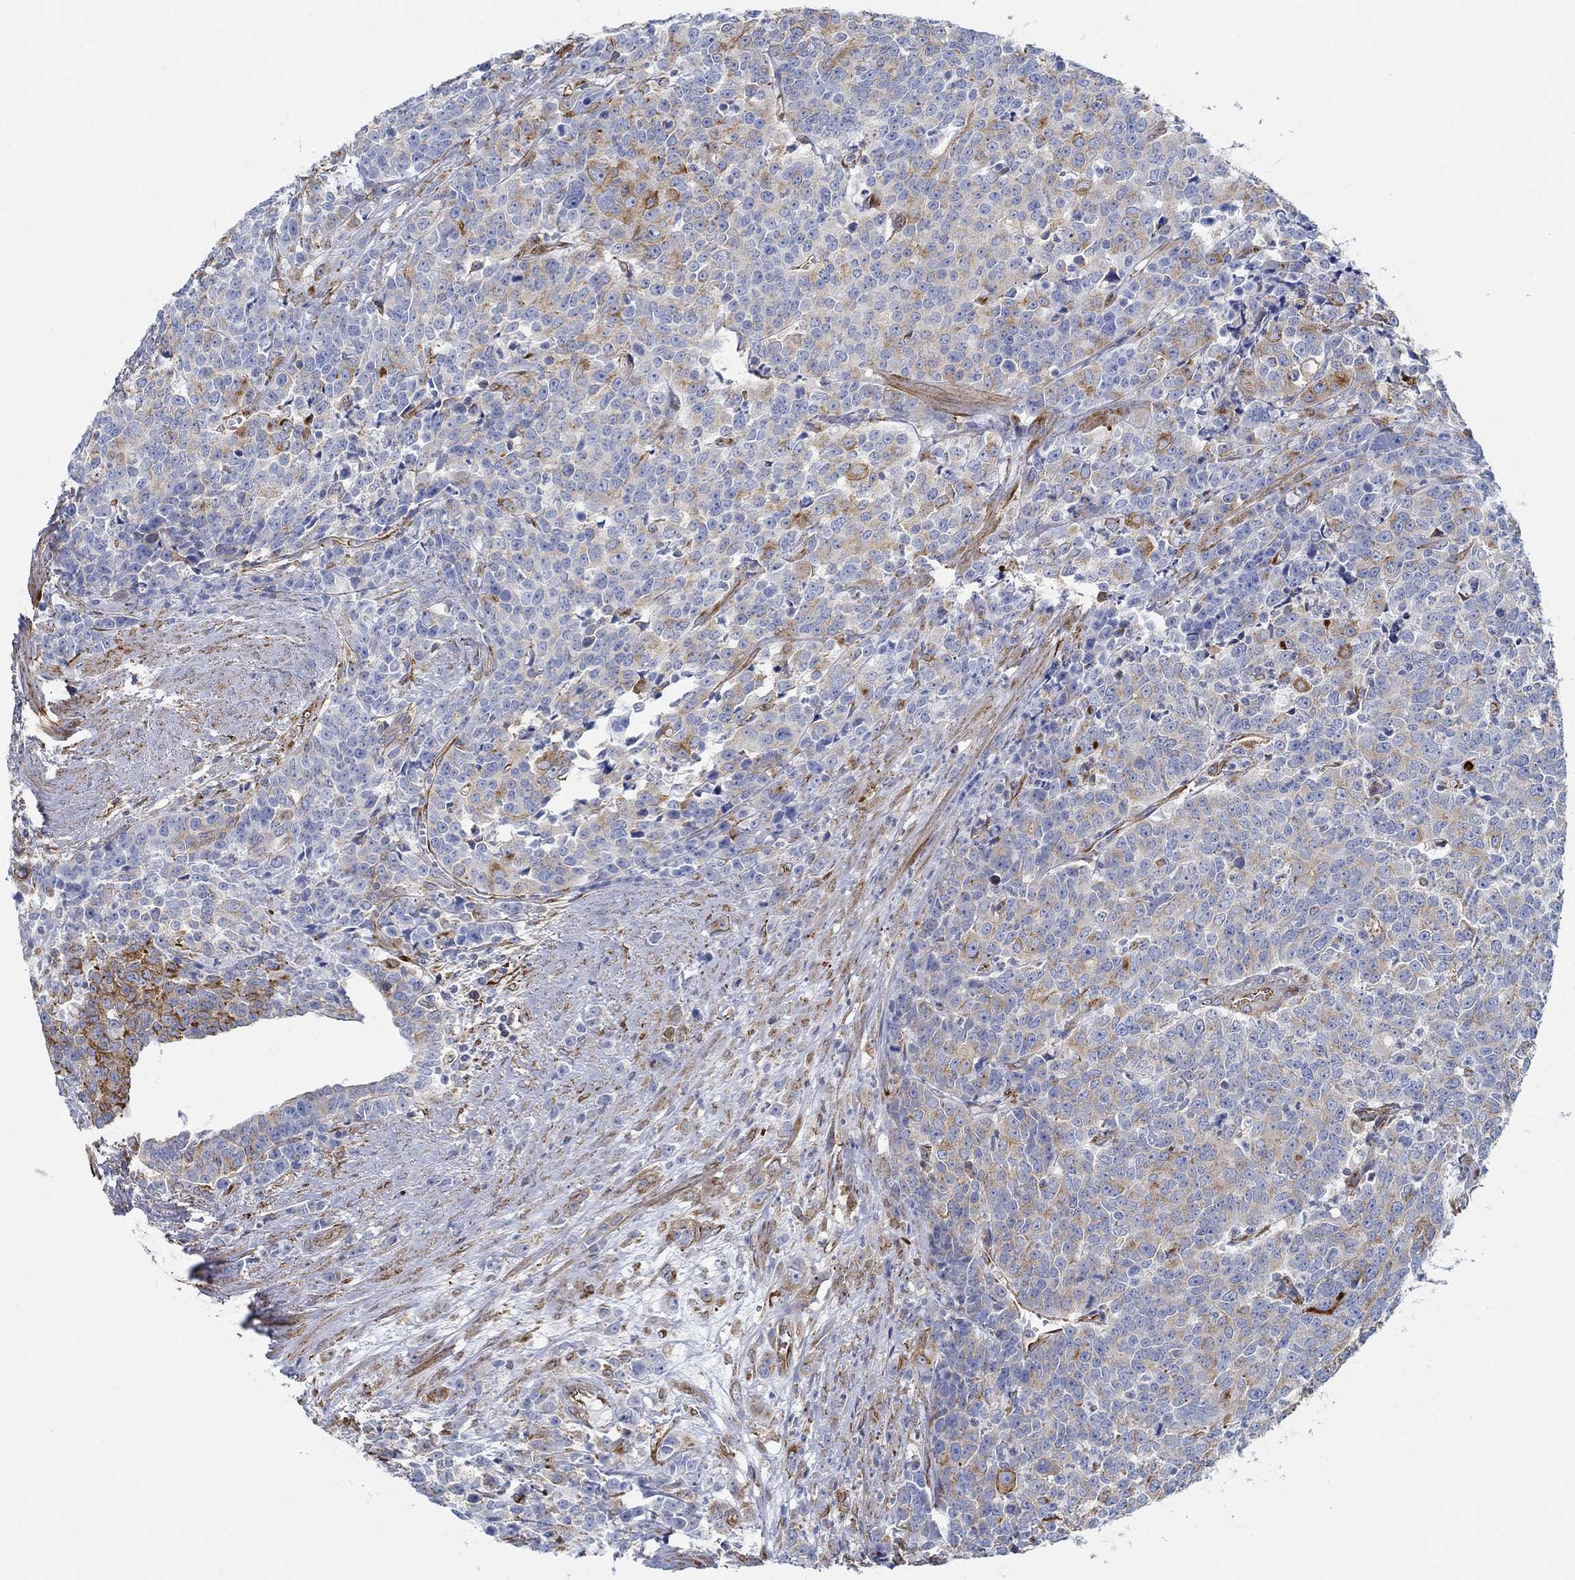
{"staining": {"intensity": "strong", "quantity": "<25%", "location": "cytoplasmic/membranous"}, "tissue": "prostate cancer", "cell_type": "Tumor cells", "image_type": "cancer", "snomed": [{"axis": "morphology", "description": "Adenocarcinoma, NOS"}, {"axis": "topography", "description": "Prostate"}], "caption": "Immunohistochemical staining of human prostate adenocarcinoma exhibits medium levels of strong cytoplasmic/membranous protein positivity in about <25% of tumor cells.", "gene": "STC2", "patient": {"sex": "male", "age": 67}}